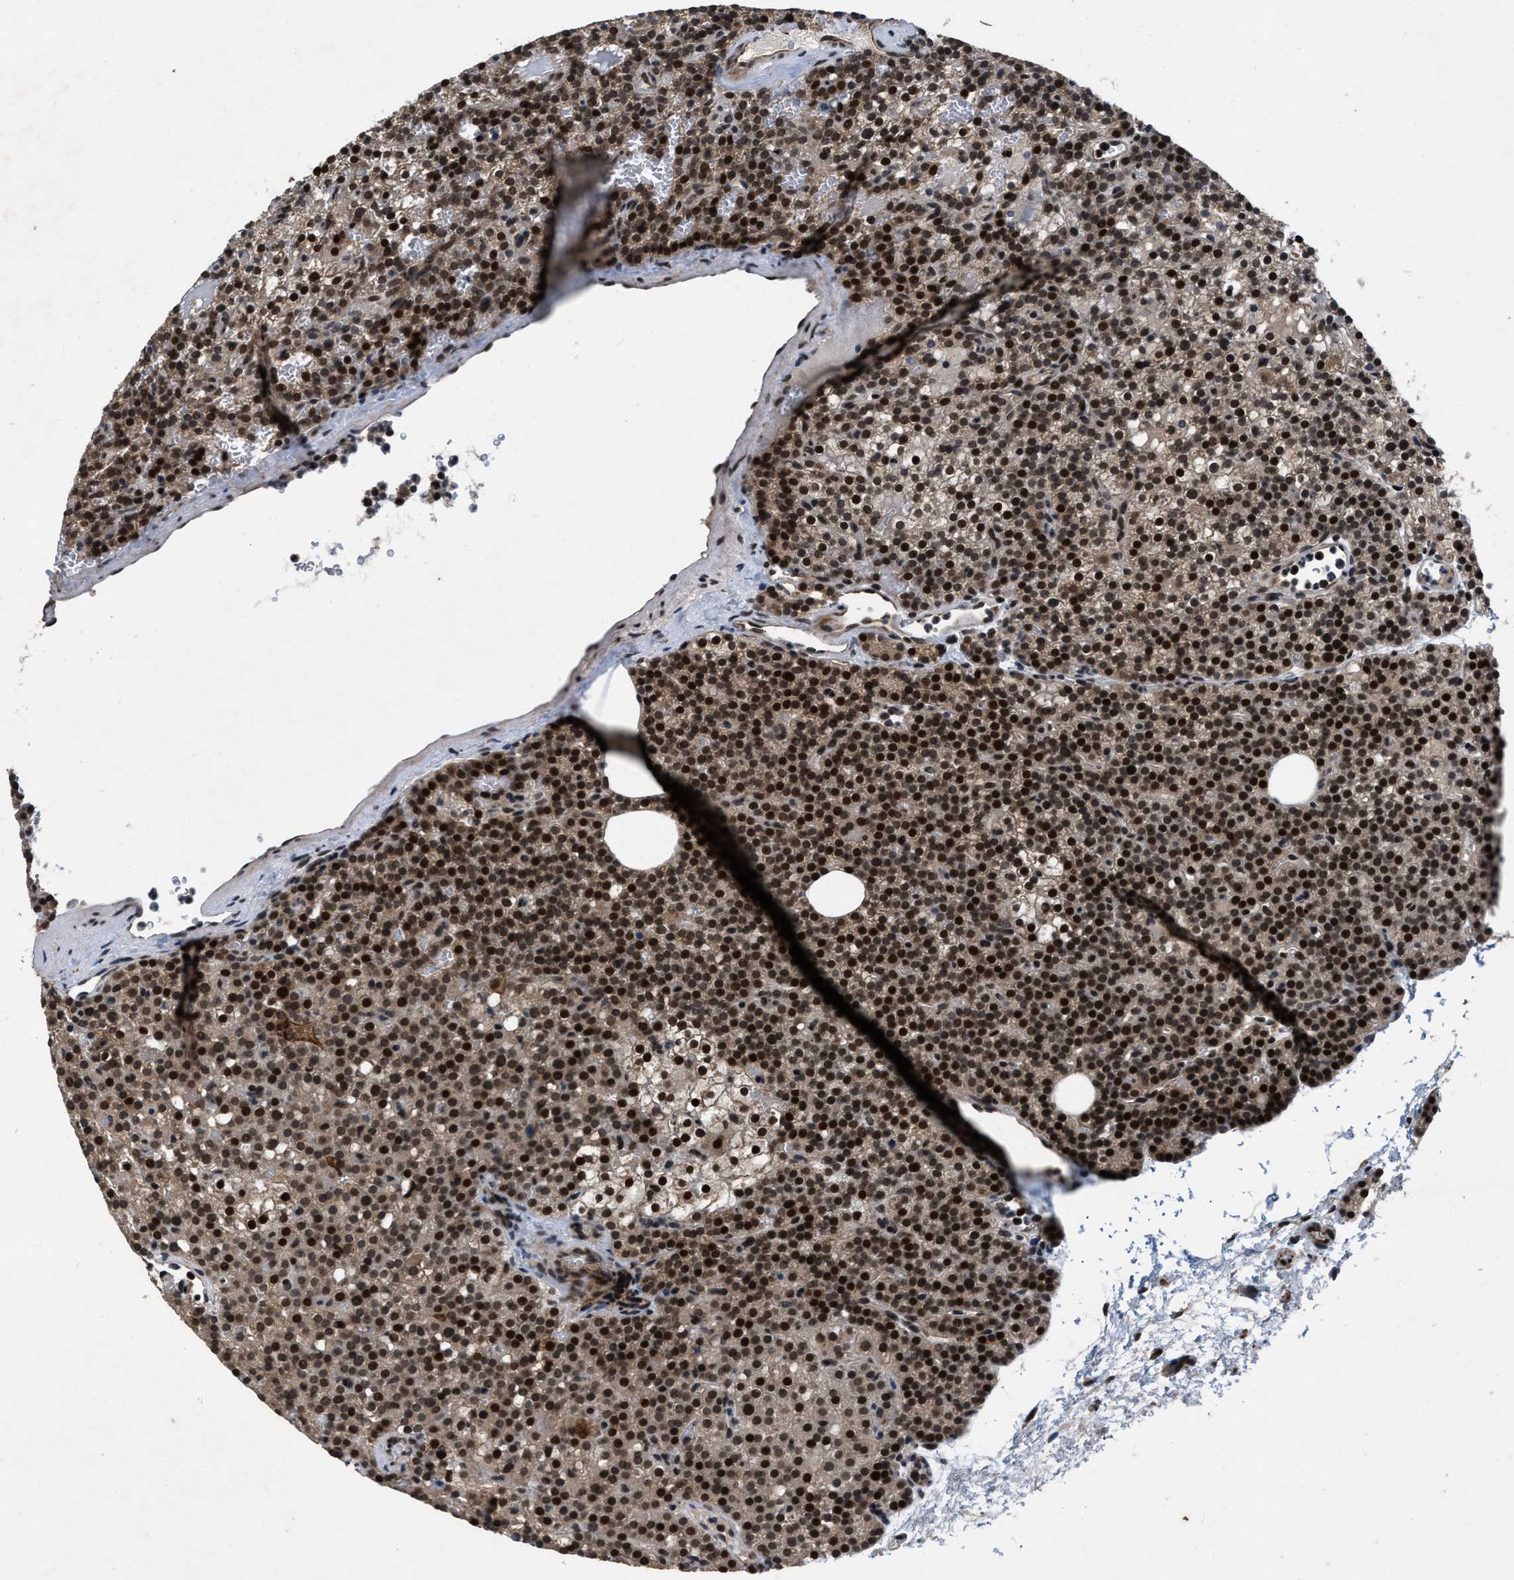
{"staining": {"intensity": "strong", "quantity": ">75%", "location": "cytoplasmic/membranous,nuclear"}, "tissue": "parathyroid gland", "cell_type": "Glandular cells", "image_type": "normal", "snomed": [{"axis": "morphology", "description": "Normal tissue, NOS"}, {"axis": "morphology", "description": "Adenoma, NOS"}, {"axis": "topography", "description": "Parathyroid gland"}], "caption": "A high amount of strong cytoplasmic/membranous,nuclear expression is seen in approximately >75% of glandular cells in benign parathyroid gland. The protein is stained brown, and the nuclei are stained in blue (DAB (3,3'-diaminobenzidine) IHC with brightfield microscopy, high magnification).", "gene": "ZNHIT1", "patient": {"sex": "female", "age": 74}}